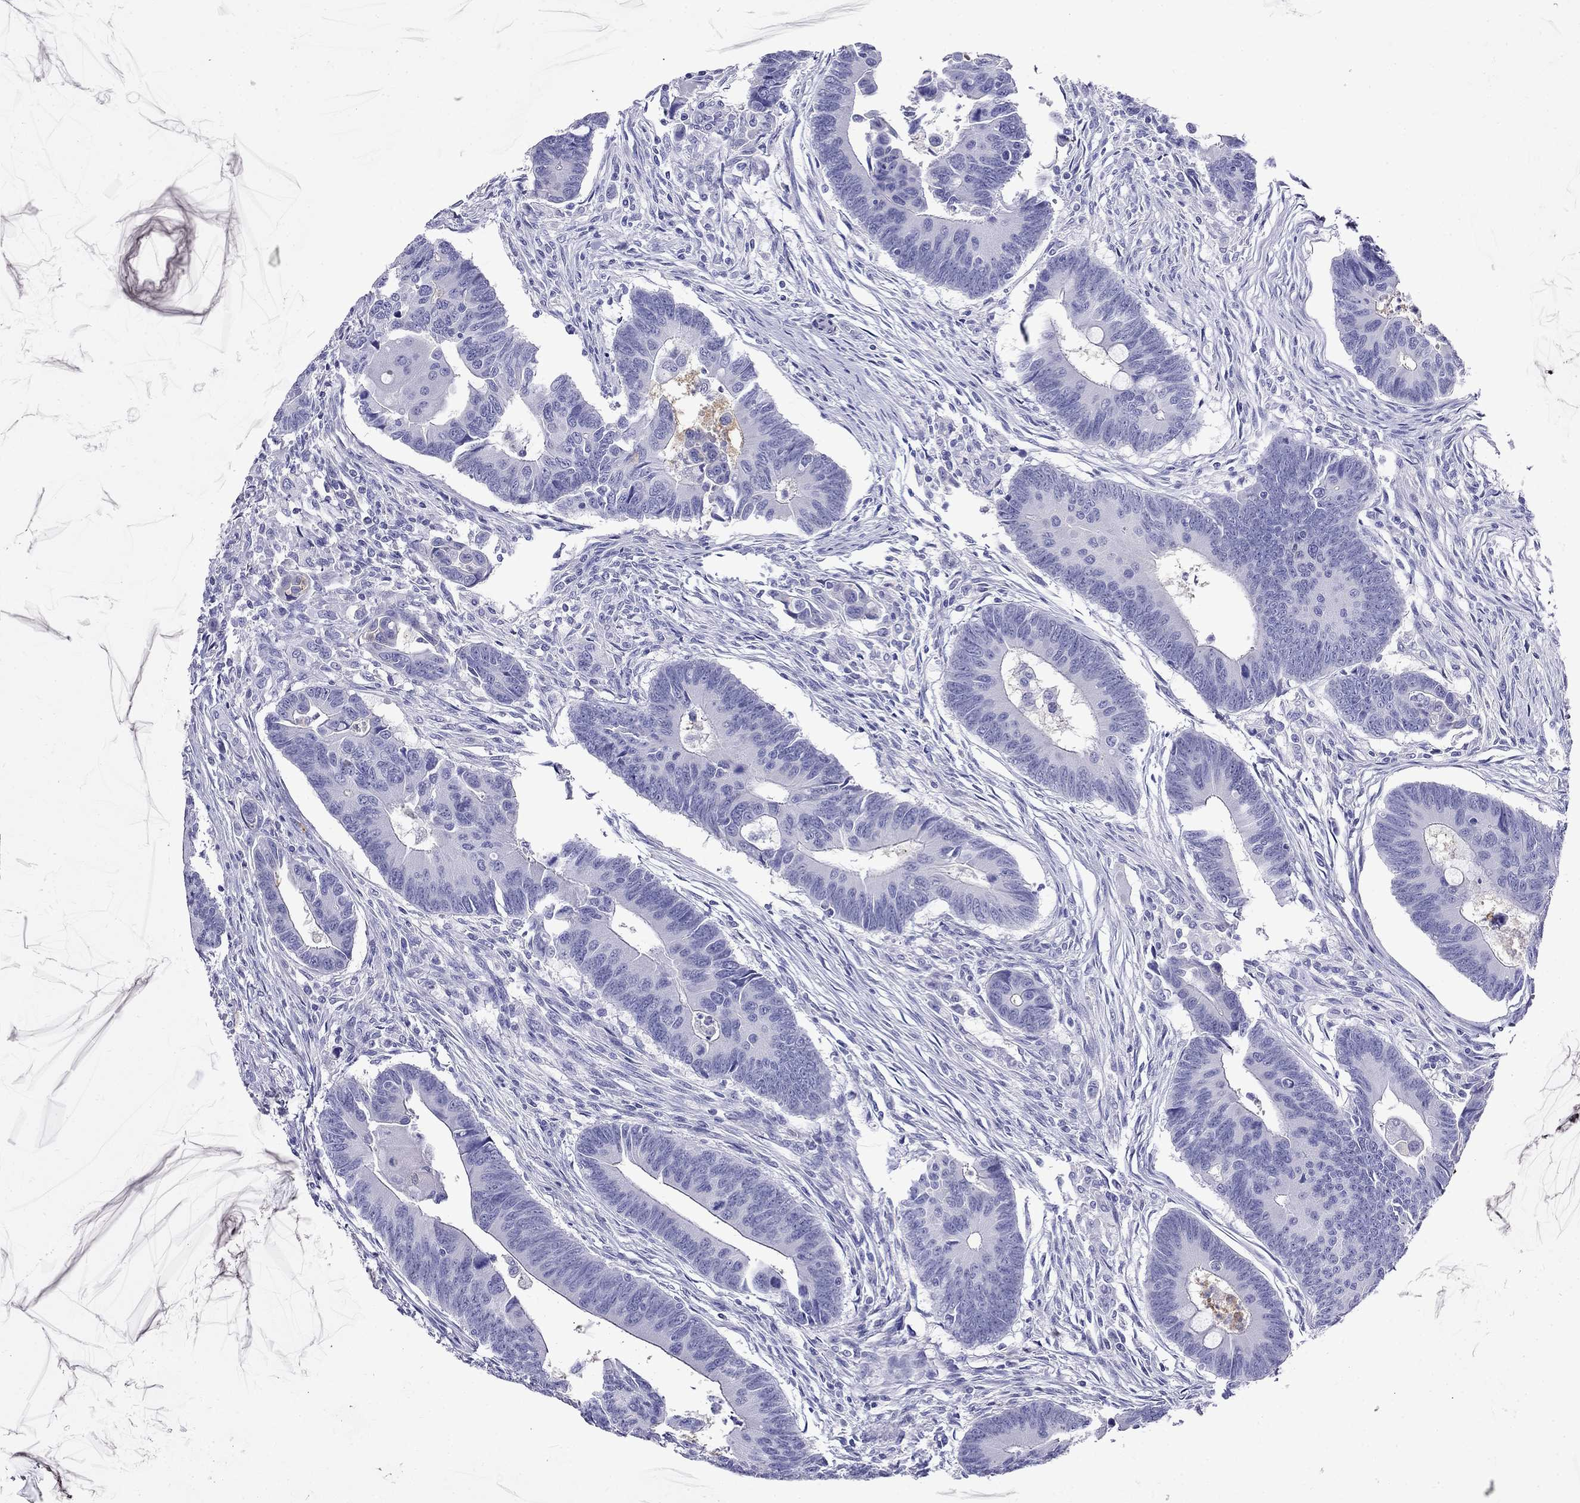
{"staining": {"intensity": "negative", "quantity": "none", "location": "none"}, "tissue": "colorectal cancer", "cell_type": "Tumor cells", "image_type": "cancer", "snomed": [{"axis": "morphology", "description": "Adenocarcinoma, NOS"}, {"axis": "topography", "description": "Rectum"}], "caption": "Immunohistochemistry (IHC) photomicrograph of colorectal adenocarcinoma stained for a protein (brown), which reveals no positivity in tumor cells.", "gene": "PPP1R36", "patient": {"sex": "male", "age": 67}}